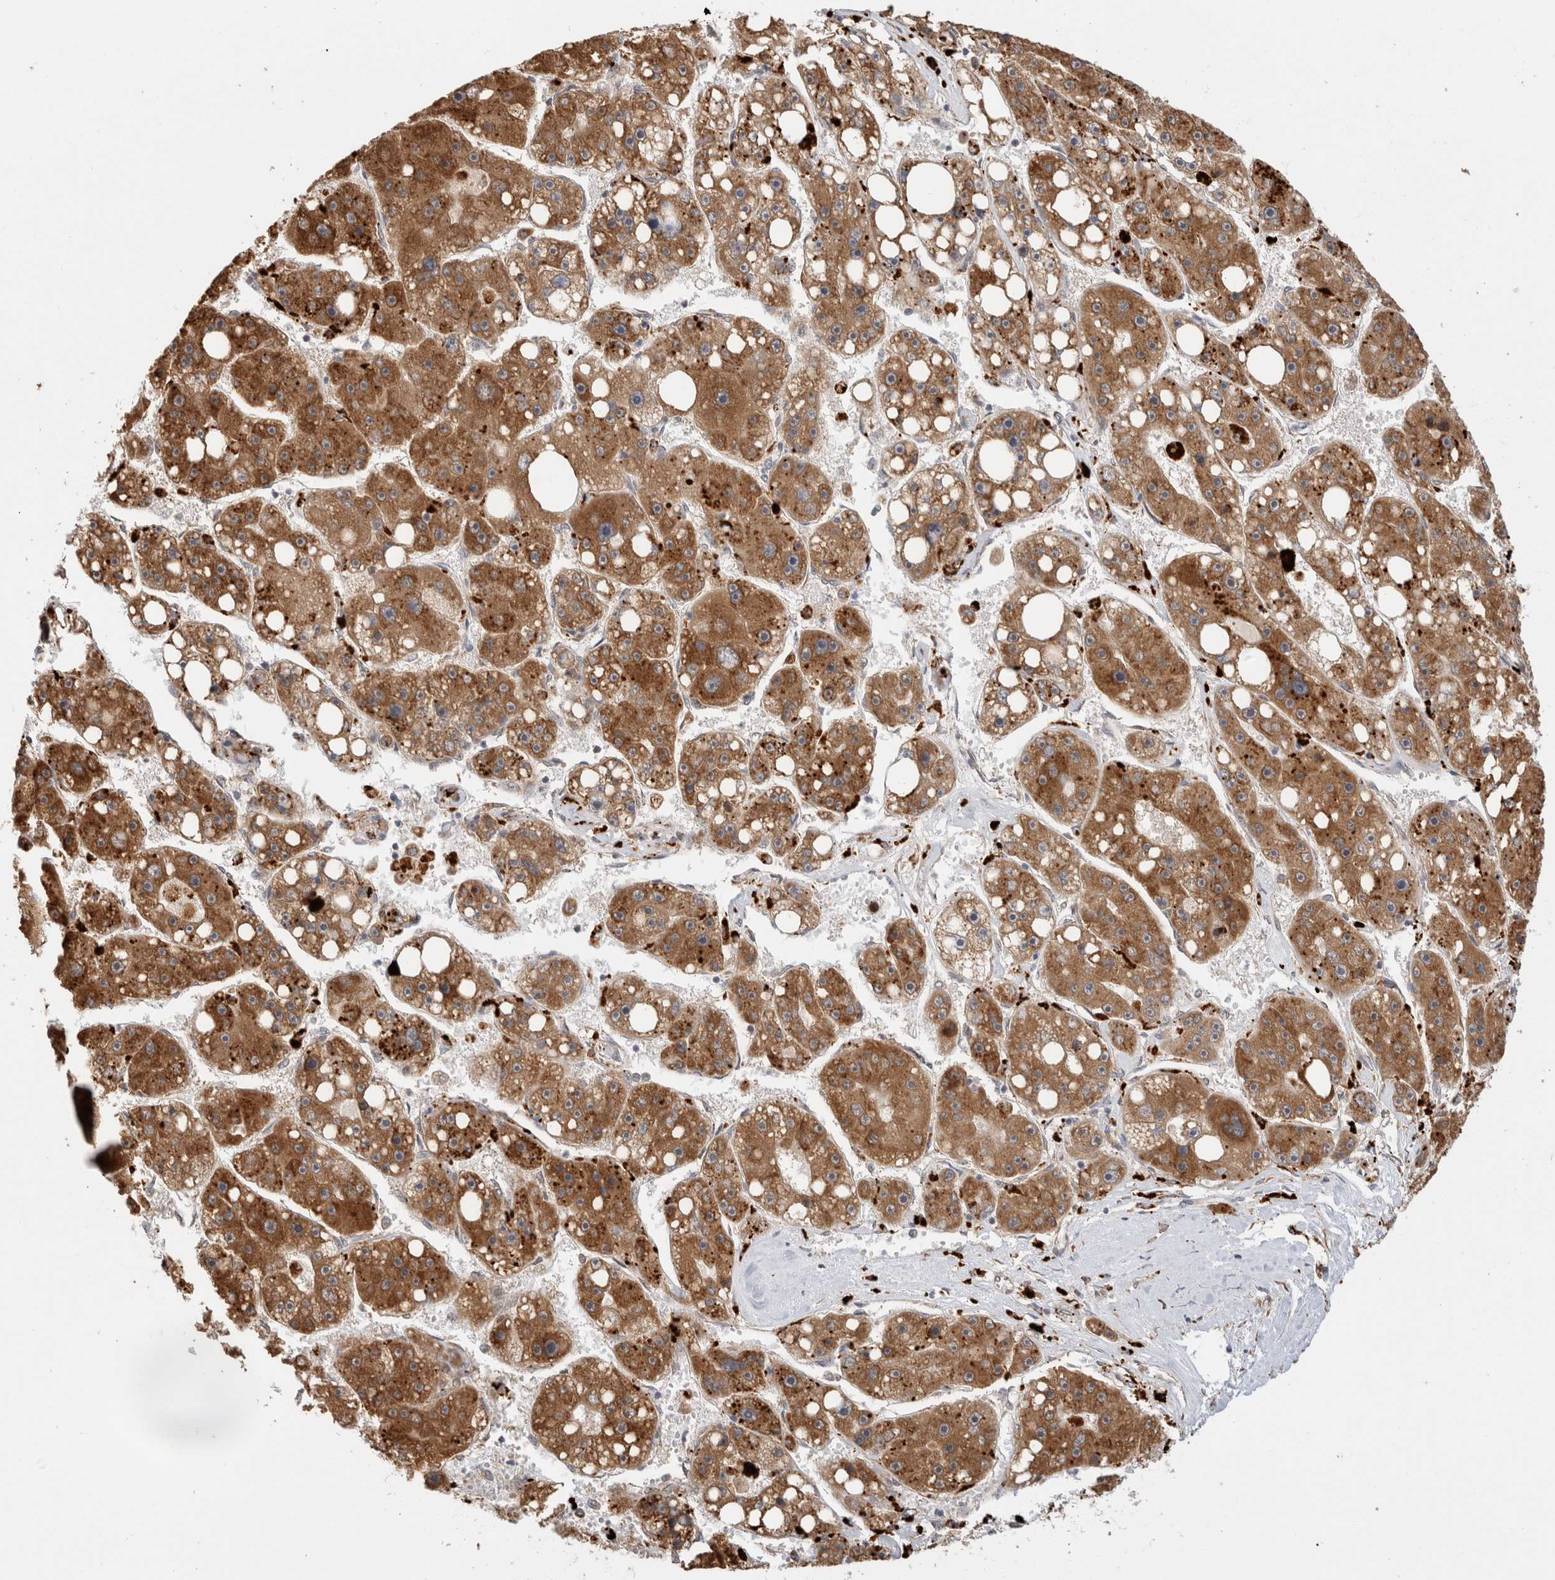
{"staining": {"intensity": "strong", "quantity": ">75%", "location": "cytoplasmic/membranous"}, "tissue": "liver cancer", "cell_type": "Tumor cells", "image_type": "cancer", "snomed": [{"axis": "morphology", "description": "Carcinoma, Hepatocellular, NOS"}, {"axis": "topography", "description": "Liver"}], "caption": "Immunohistochemical staining of human liver cancer (hepatocellular carcinoma) exhibits high levels of strong cytoplasmic/membranous expression in approximately >75% of tumor cells.", "gene": "ACTL9", "patient": {"sex": "female", "age": 61}}